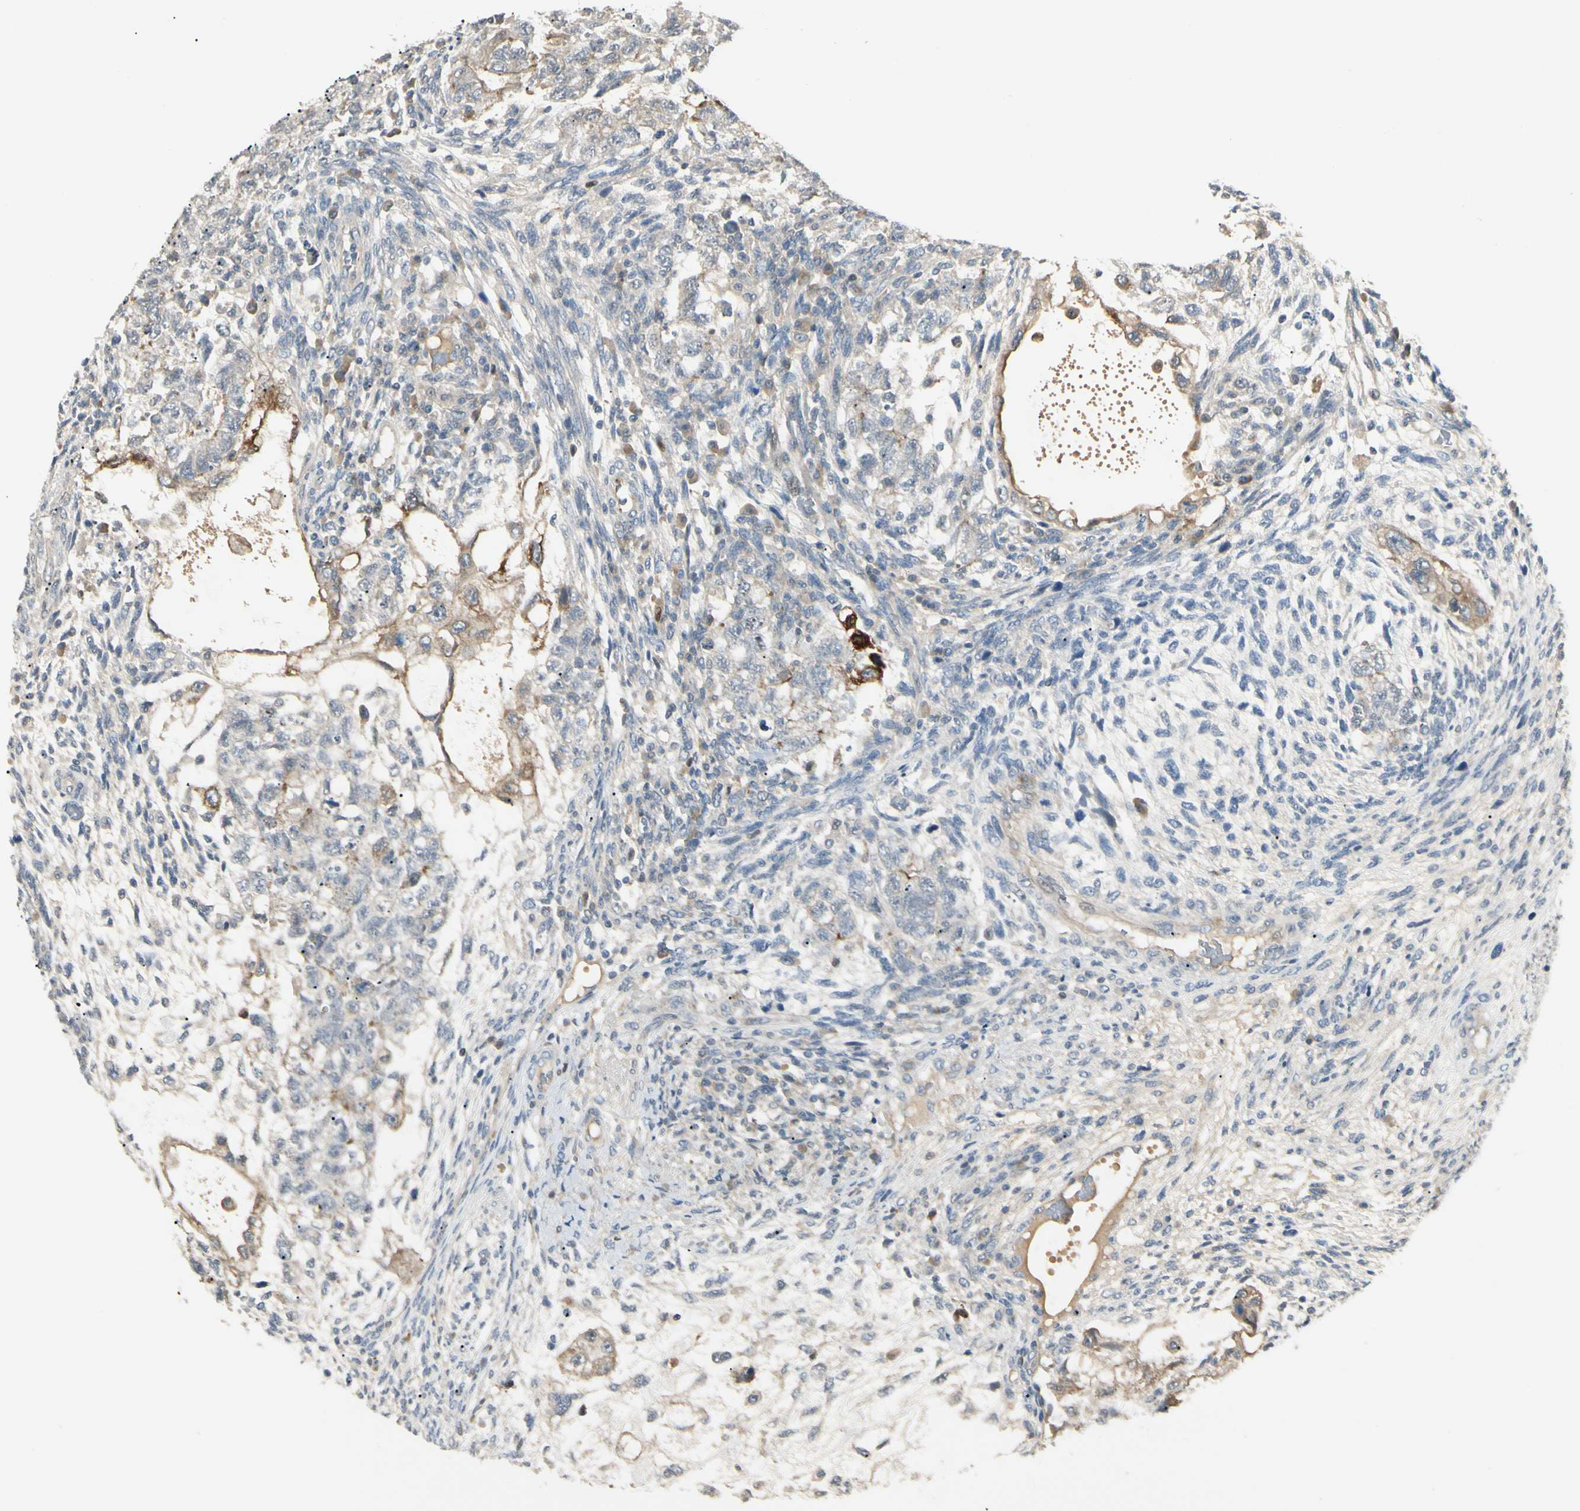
{"staining": {"intensity": "weak", "quantity": "<25%", "location": "cytoplasmic/membranous"}, "tissue": "testis cancer", "cell_type": "Tumor cells", "image_type": "cancer", "snomed": [{"axis": "morphology", "description": "Normal tissue, NOS"}, {"axis": "morphology", "description": "Carcinoma, Embryonal, NOS"}, {"axis": "topography", "description": "Testis"}], "caption": "Testis embryonal carcinoma was stained to show a protein in brown. There is no significant positivity in tumor cells.", "gene": "P3H2", "patient": {"sex": "male", "age": 36}}